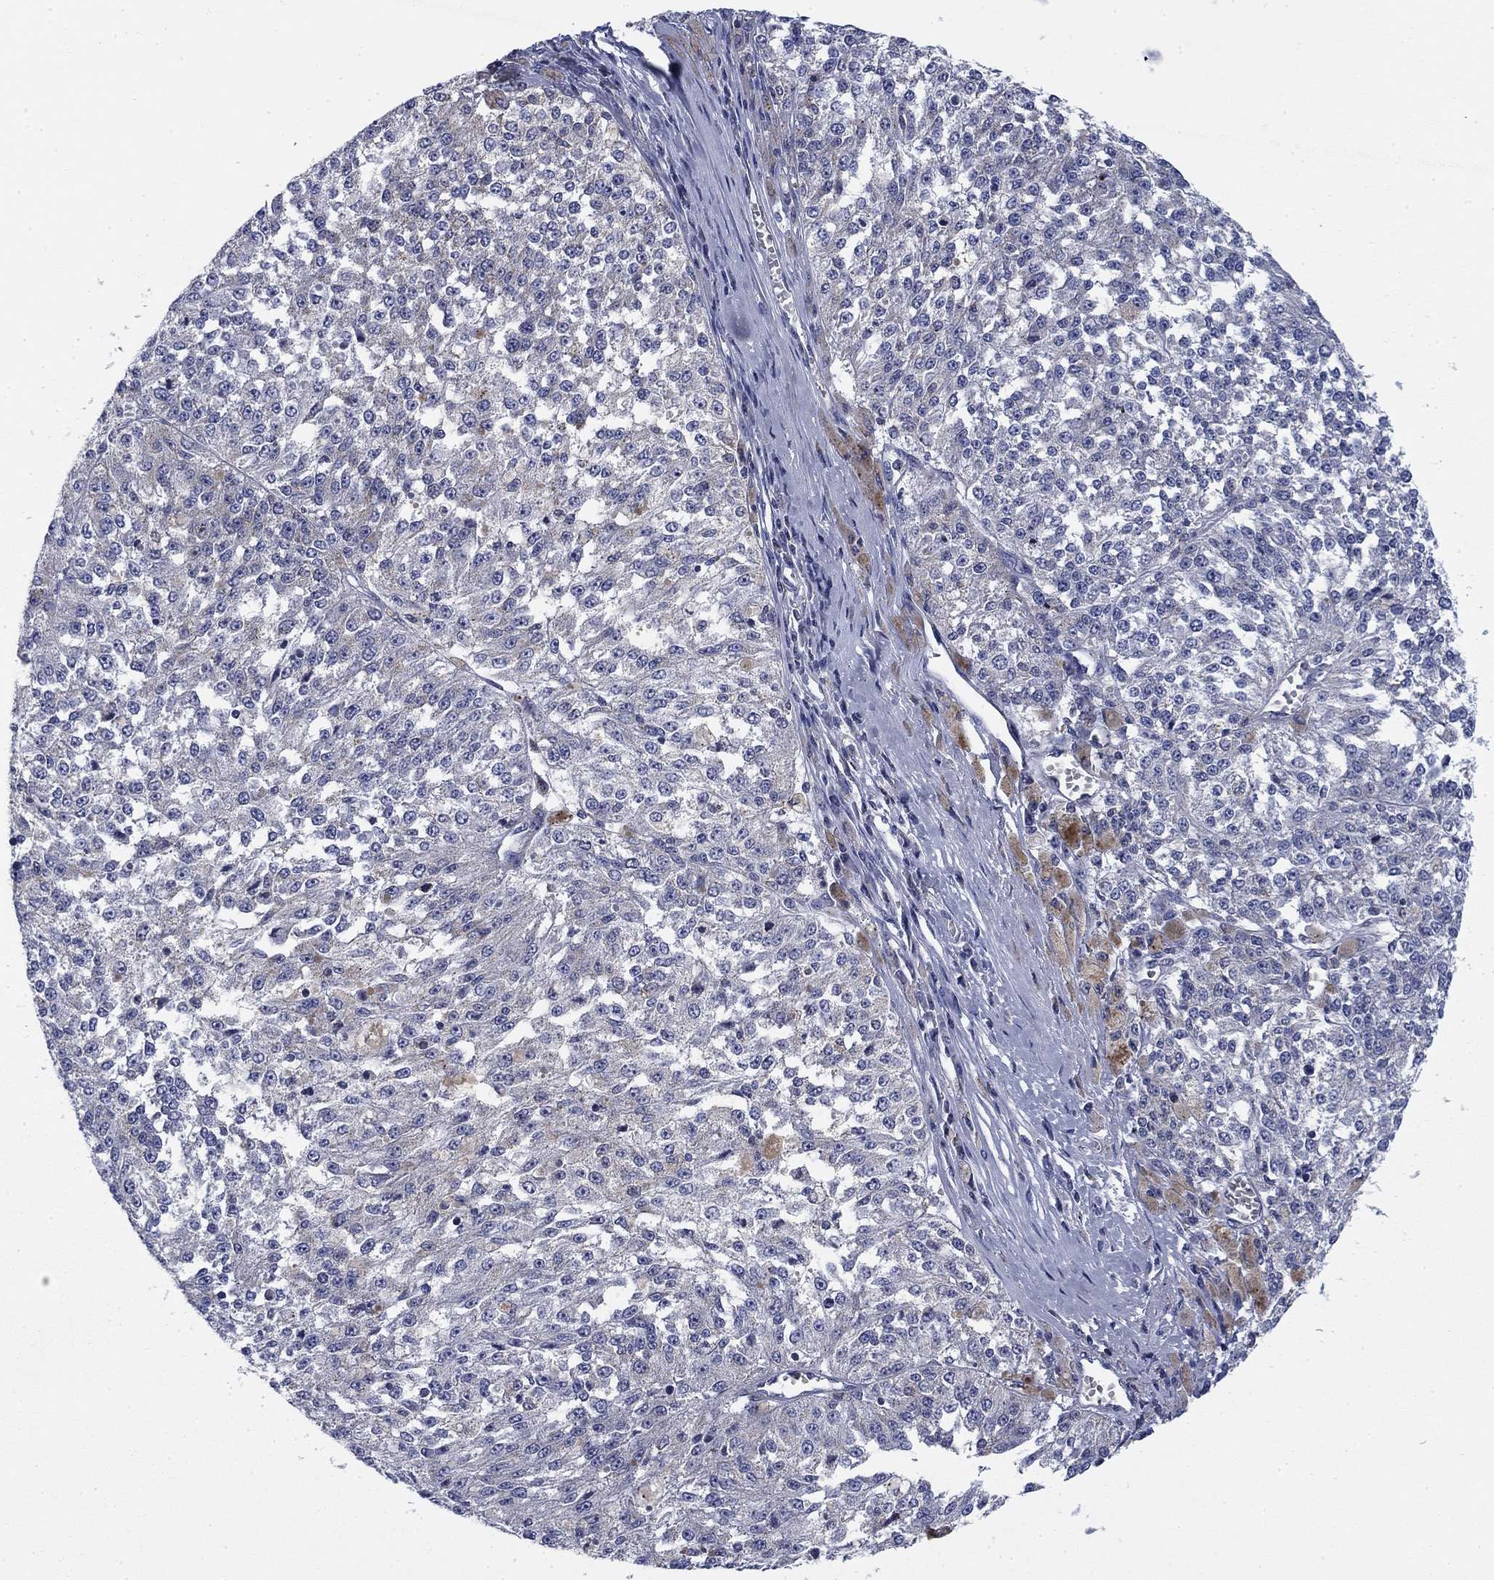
{"staining": {"intensity": "negative", "quantity": "none", "location": "none"}, "tissue": "melanoma", "cell_type": "Tumor cells", "image_type": "cancer", "snomed": [{"axis": "morphology", "description": "Malignant melanoma, Metastatic site"}, {"axis": "topography", "description": "Lymph node"}], "caption": "Protein analysis of malignant melanoma (metastatic site) shows no significant positivity in tumor cells.", "gene": "NACAD", "patient": {"sex": "female", "age": 64}}